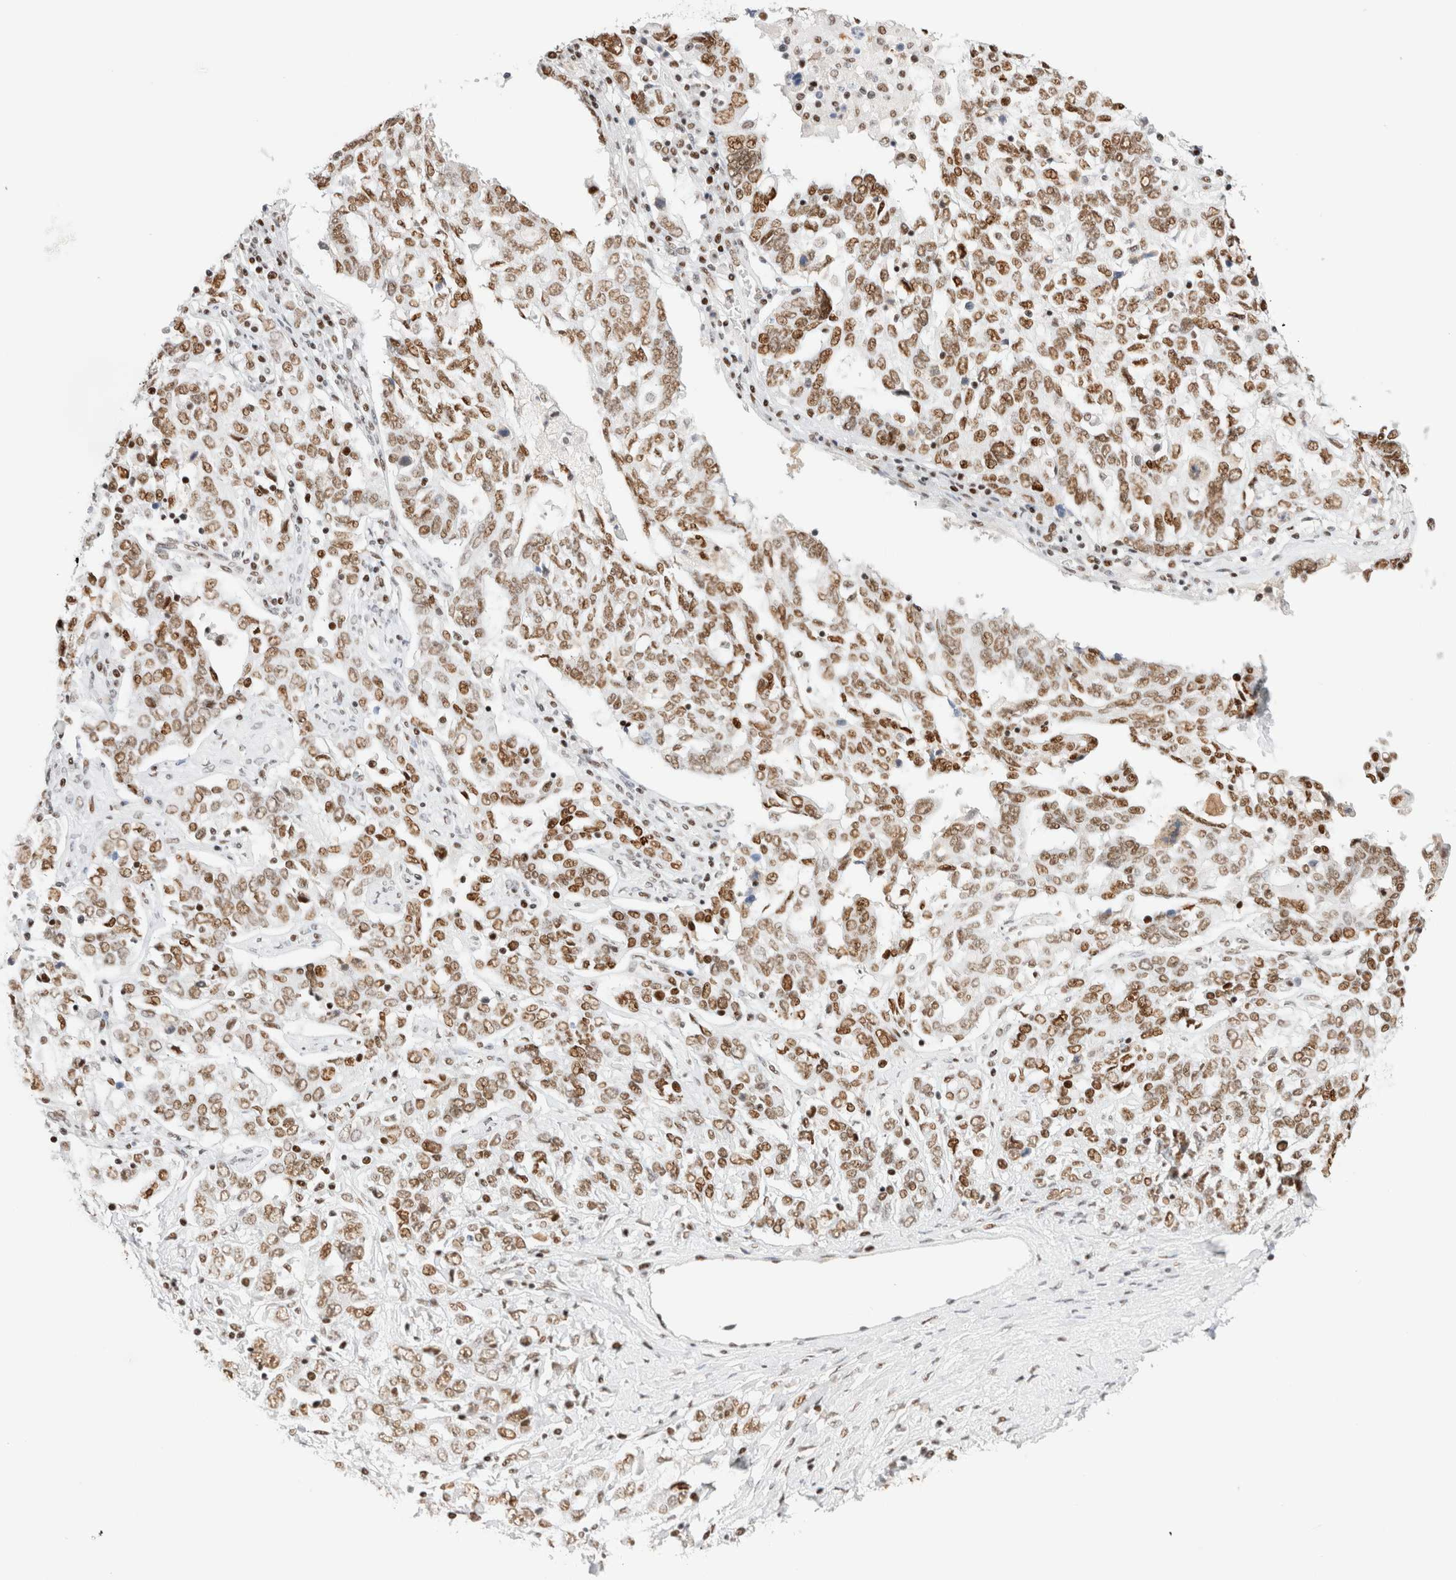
{"staining": {"intensity": "moderate", "quantity": ">75%", "location": "nuclear"}, "tissue": "ovarian cancer", "cell_type": "Tumor cells", "image_type": "cancer", "snomed": [{"axis": "morphology", "description": "Carcinoma, endometroid"}, {"axis": "topography", "description": "Ovary"}], "caption": "A histopathology image of human ovarian endometroid carcinoma stained for a protein reveals moderate nuclear brown staining in tumor cells.", "gene": "ZNF282", "patient": {"sex": "female", "age": 62}}